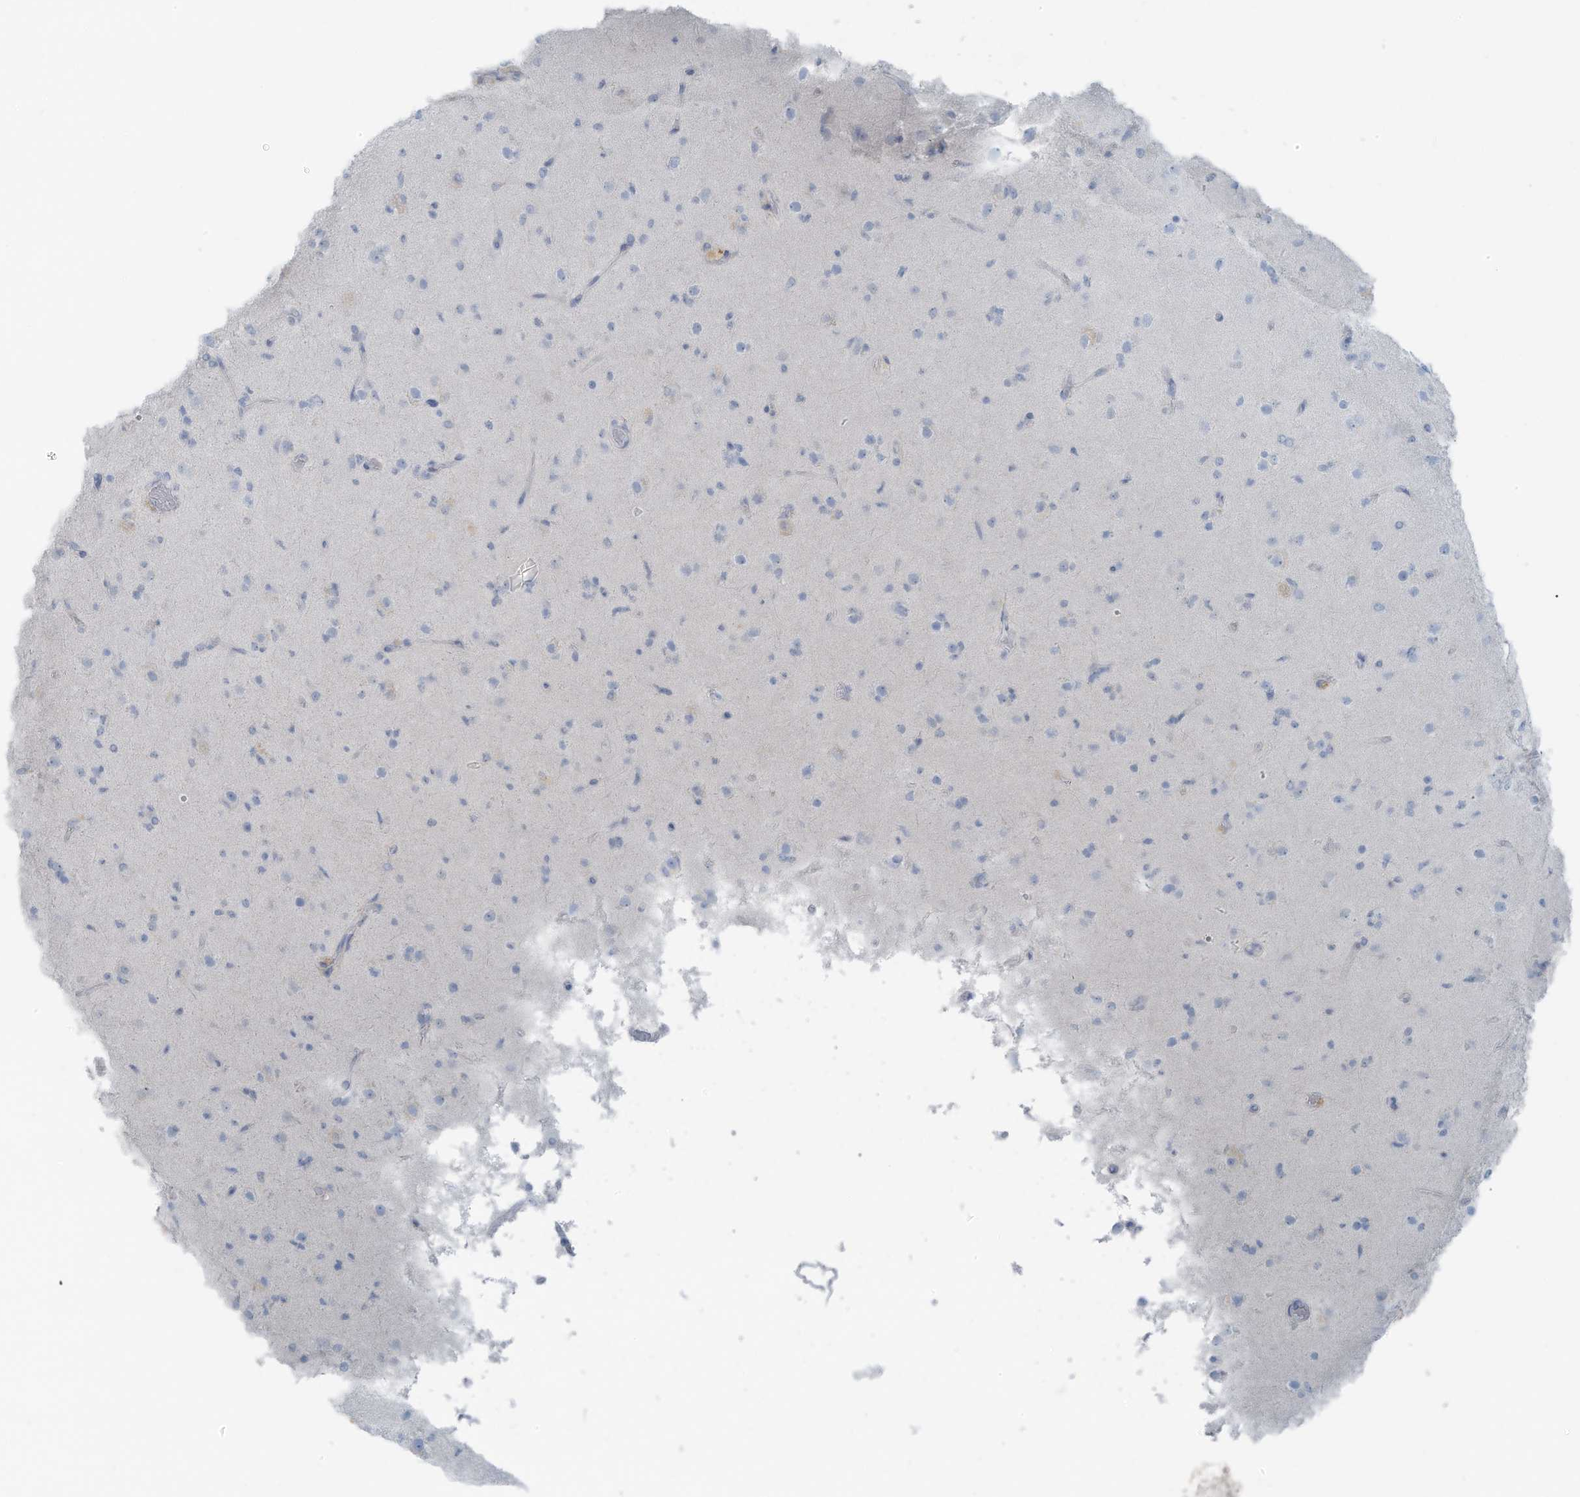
{"staining": {"intensity": "negative", "quantity": "none", "location": "none"}, "tissue": "glioma", "cell_type": "Tumor cells", "image_type": "cancer", "snomed": [{"axis": "morphology", "description": "Glioma, malignant, Low grade"}, {"axis": "topography", "description": "Brain"}], "caption": "Tumor cells are negative for brown protein staining in glioma. (DAB IHC visualized using brightfield microscopy, high magnification).", "gene": "SLC25A43", "patient": {"sex": "male", "age": 65}}